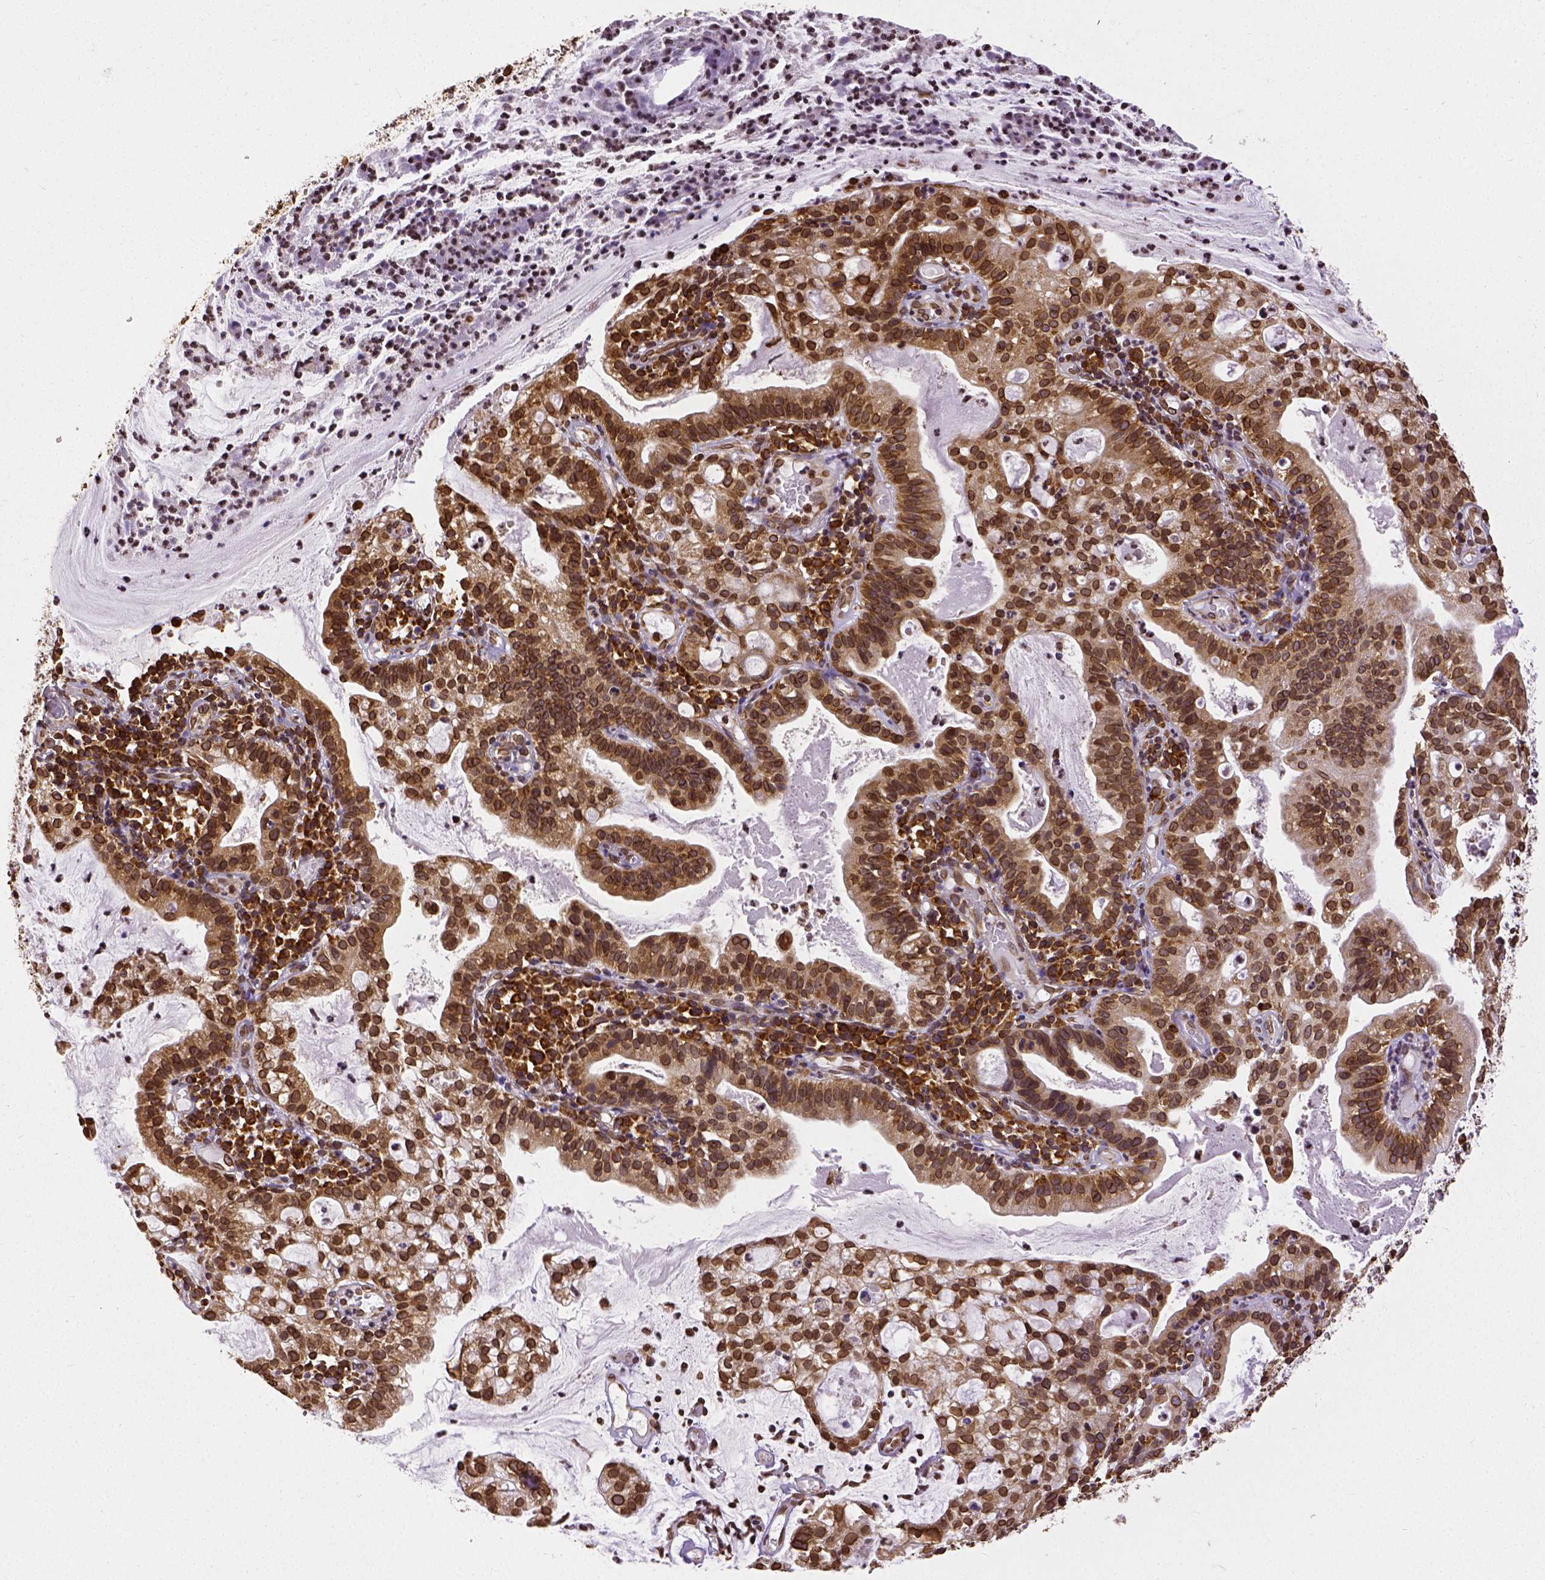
{"staining": {"intensity": "strong", "quantity": ">75%", "location": "cytoplasmic/membranous,nuclear"}, "tissue": "cervical cancer", "cell_type": "Tumor cells", "image_type": "cancer", "snomed": [{"axis": "morphology", "description": "Adenocarcinoma, NOS"}, {"axis": "topography", "description": "Cervix"}], "caption": "Strong cytoplasmic/membranous and nuclear staining for a protein is appreciated in about >75% of tumor cells of cervical cancer using immunohistochemistry (IHC).", "gene": "MTDH", "patient": {"sex": "female", "age": 41}}